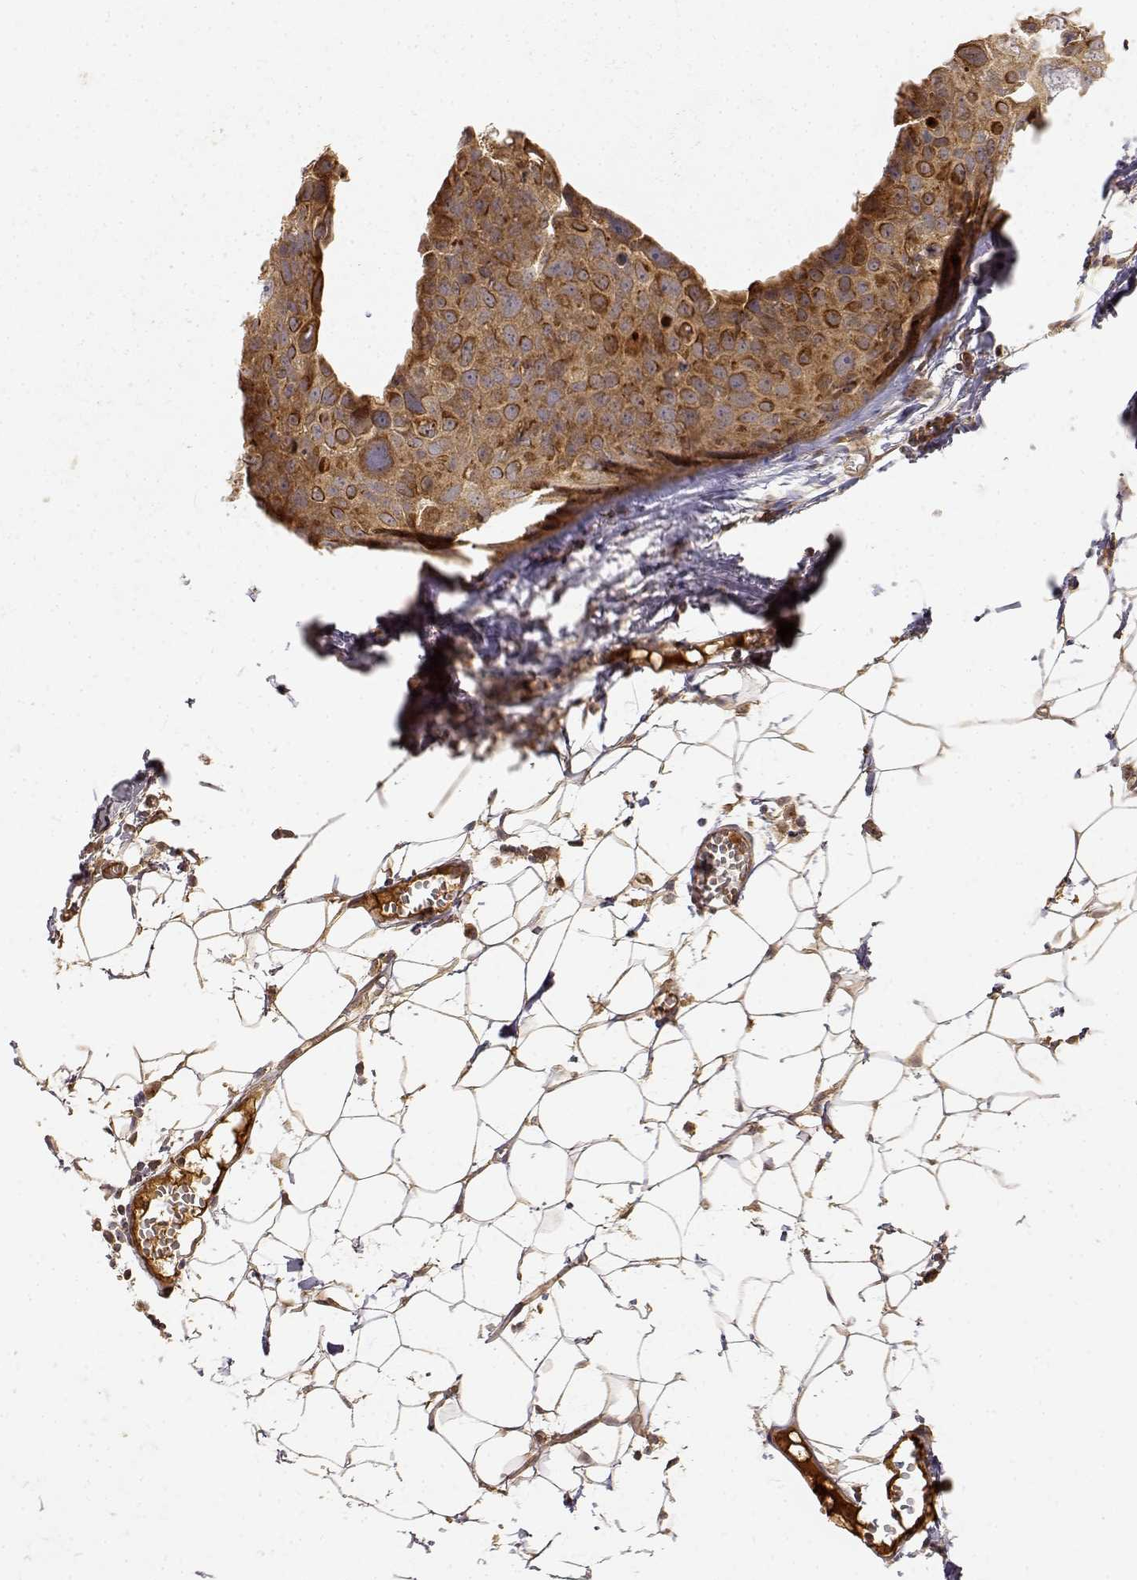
{"staining": {"intensity": "moderate", "quantity": ">75%", "location": "cytoplasmic/membranous"}, "tissue": "breast cancer", "cell_type": "Tumor cells", "image_type": "cancer", "snomed": [{"axis": "morphology", "description": "Duct carcinoma"}, {"axis": "topography", "description": "Breast"}], "caption": "A micrograph of human breast cancer (invasive ductal carcinoma) stained for a protein shows moderate cytoplasmic/membranous brown staining in tumor cells.", "gene": "CDK5RAP2", "patient": {"sex": "female", "age": 38}}